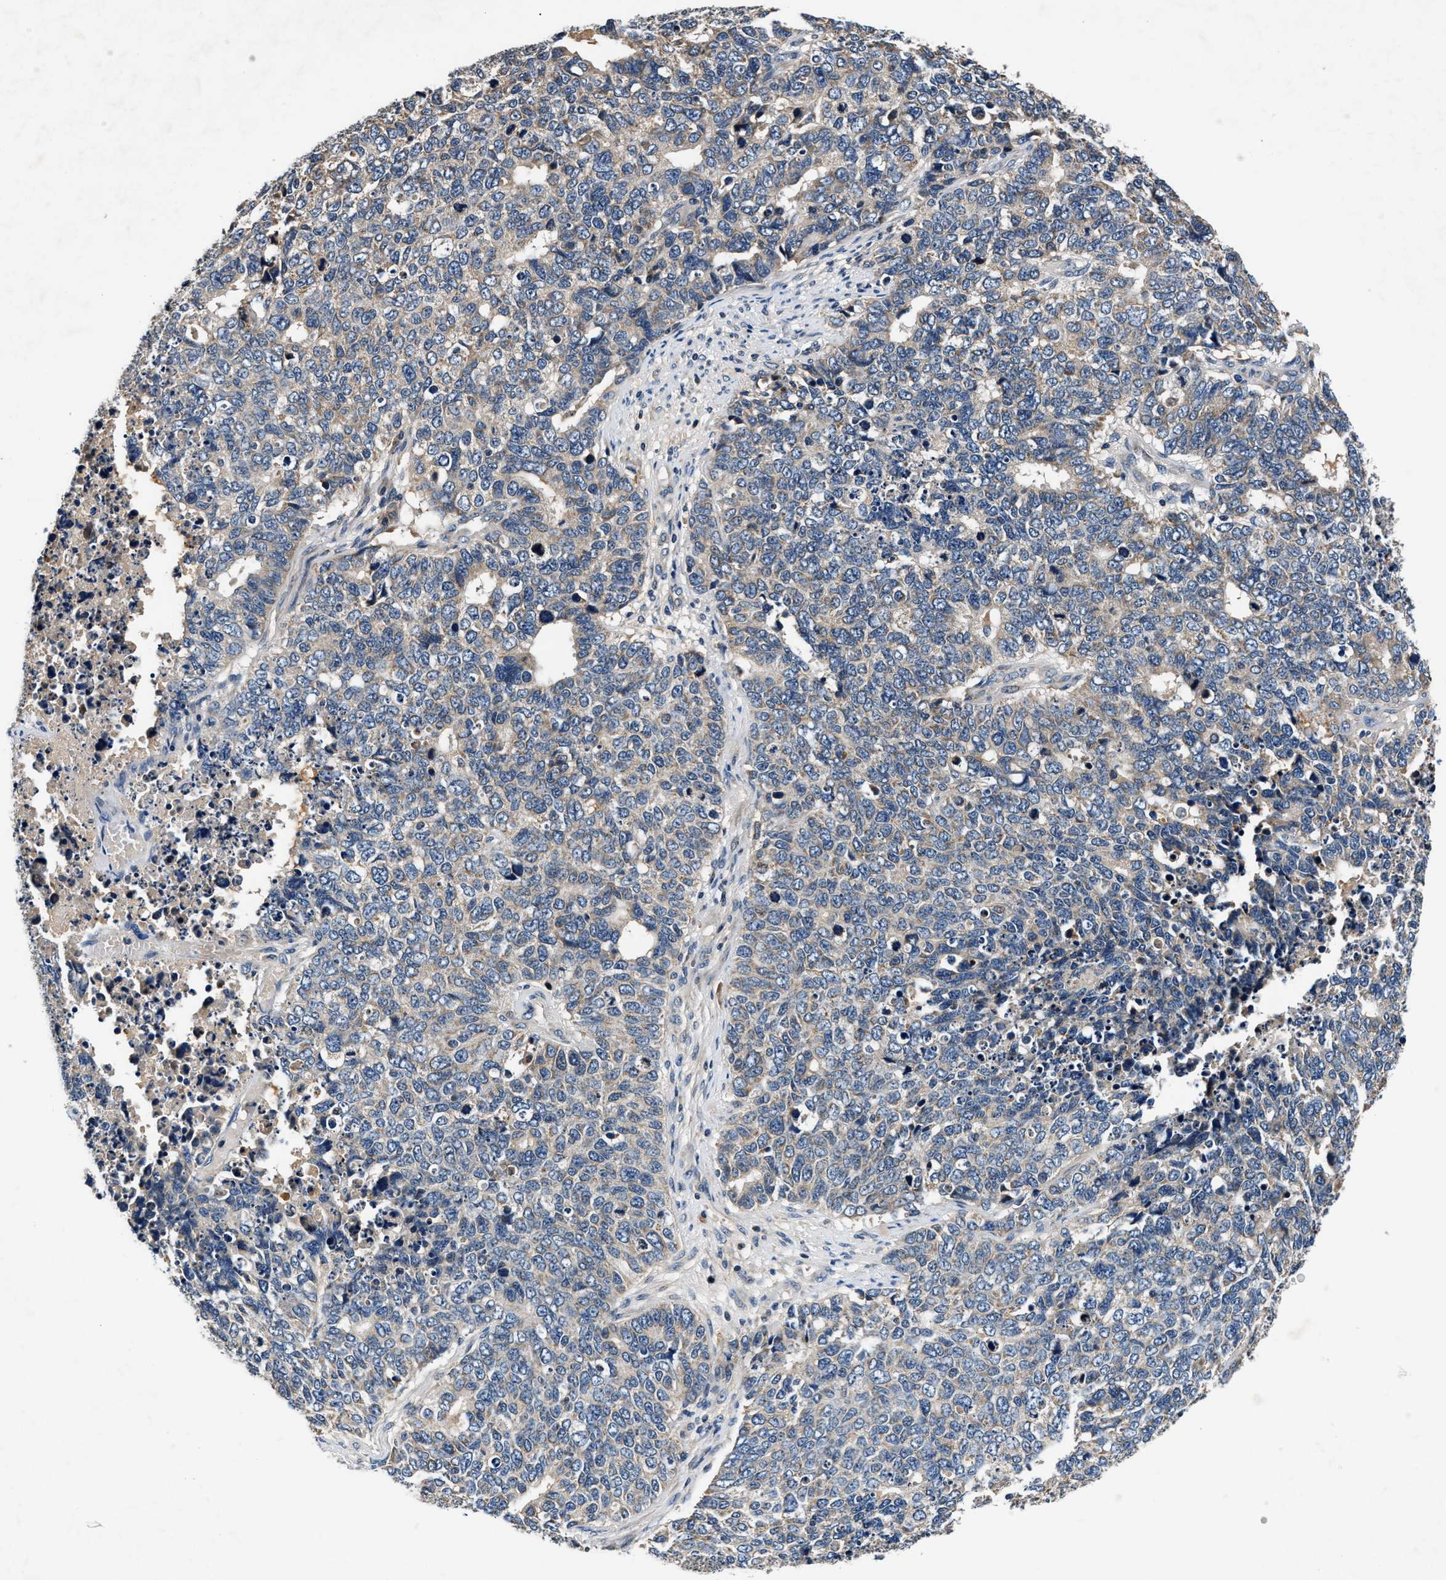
{"staining": {"intensity": "weak", "quantity": "25%-75%", "location": "cytoplasmic/membranous"}, "tissue": "cervical cancer", "cell_type": "Tumor cells", "image_type": "cancer", "snomed": [{"axis": "morphology", "description": "Squamous cell carcinoma, NOS"}, {"axis": "topography", "description": "Cervix"}], "caption": "Cervical cancer (squamous cell carcinoma) stained for a protein shows weak cytoplasmic/membranous positivity in tumor cells.", "gene": "IMMT", "patient": {"sex": "female", "age": 63}}